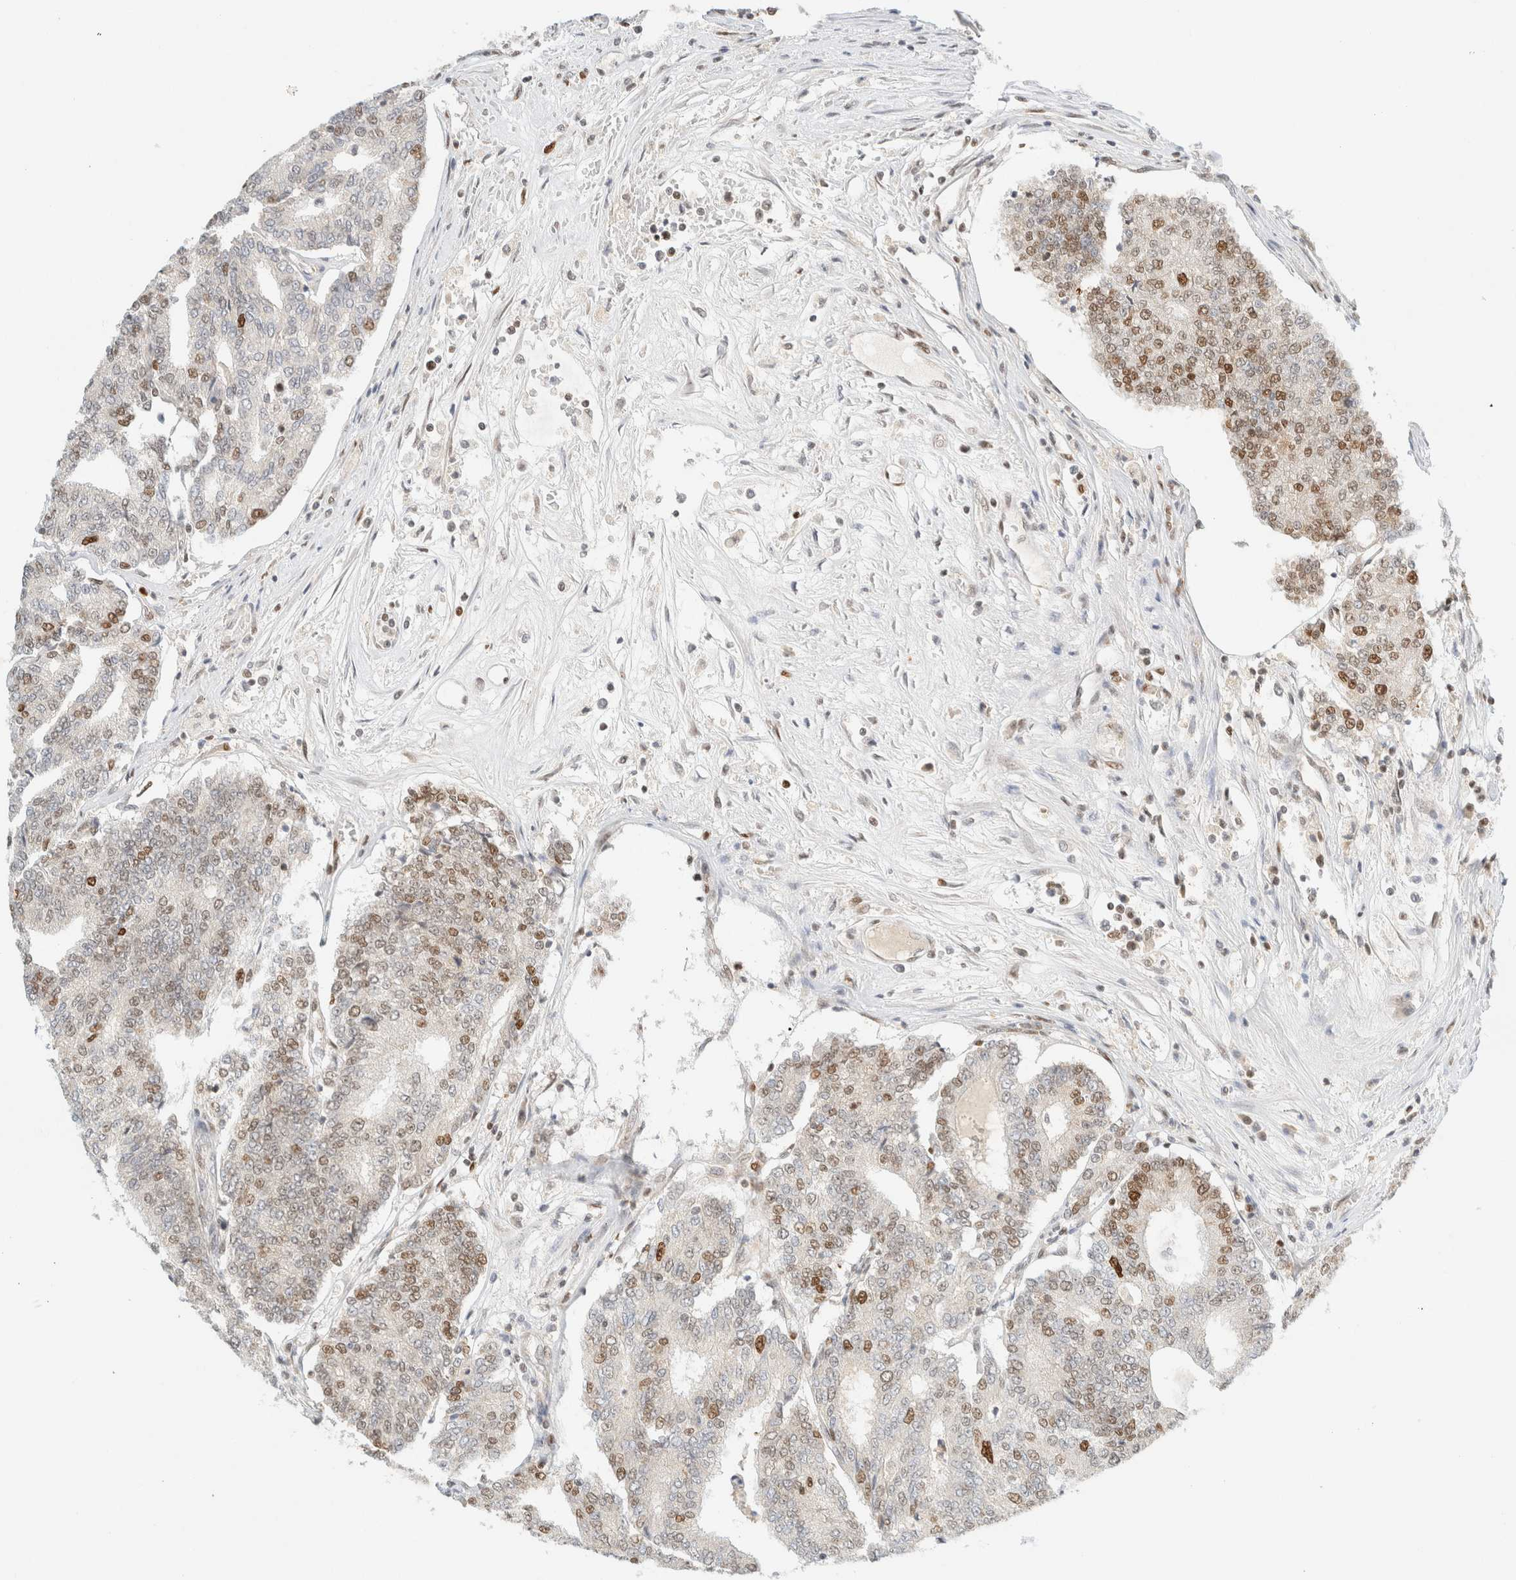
{"staining": {"intensity": "moderate", "quantity": "25%-75%", "location": "nuclear"}, "tissue": "prostate cancer", "cell_type": "Tumor cells", "image_type": "cancer", "snomed": [{"axis": "morphology", "description": "Normal tissue, NOS"}, {"axis": "morphology", "description": "Adenocarcinoma, High grade"}, {"axis": "topography", "description": "Prostate"}, {"axis": "topography", "description": "Seminal veicle"}], "caption": "IHC photomicrograph of neoplastic tissue: adenocarcinoma (high-grade) (prostate) stained using IHC reveals medium levels of moderate protein expression localized specifically in the nuclear of tumor cells, appearing as a nuclear brown color.", "gene": "DDB2", "patient": {"sex": "male", "age": 55}}